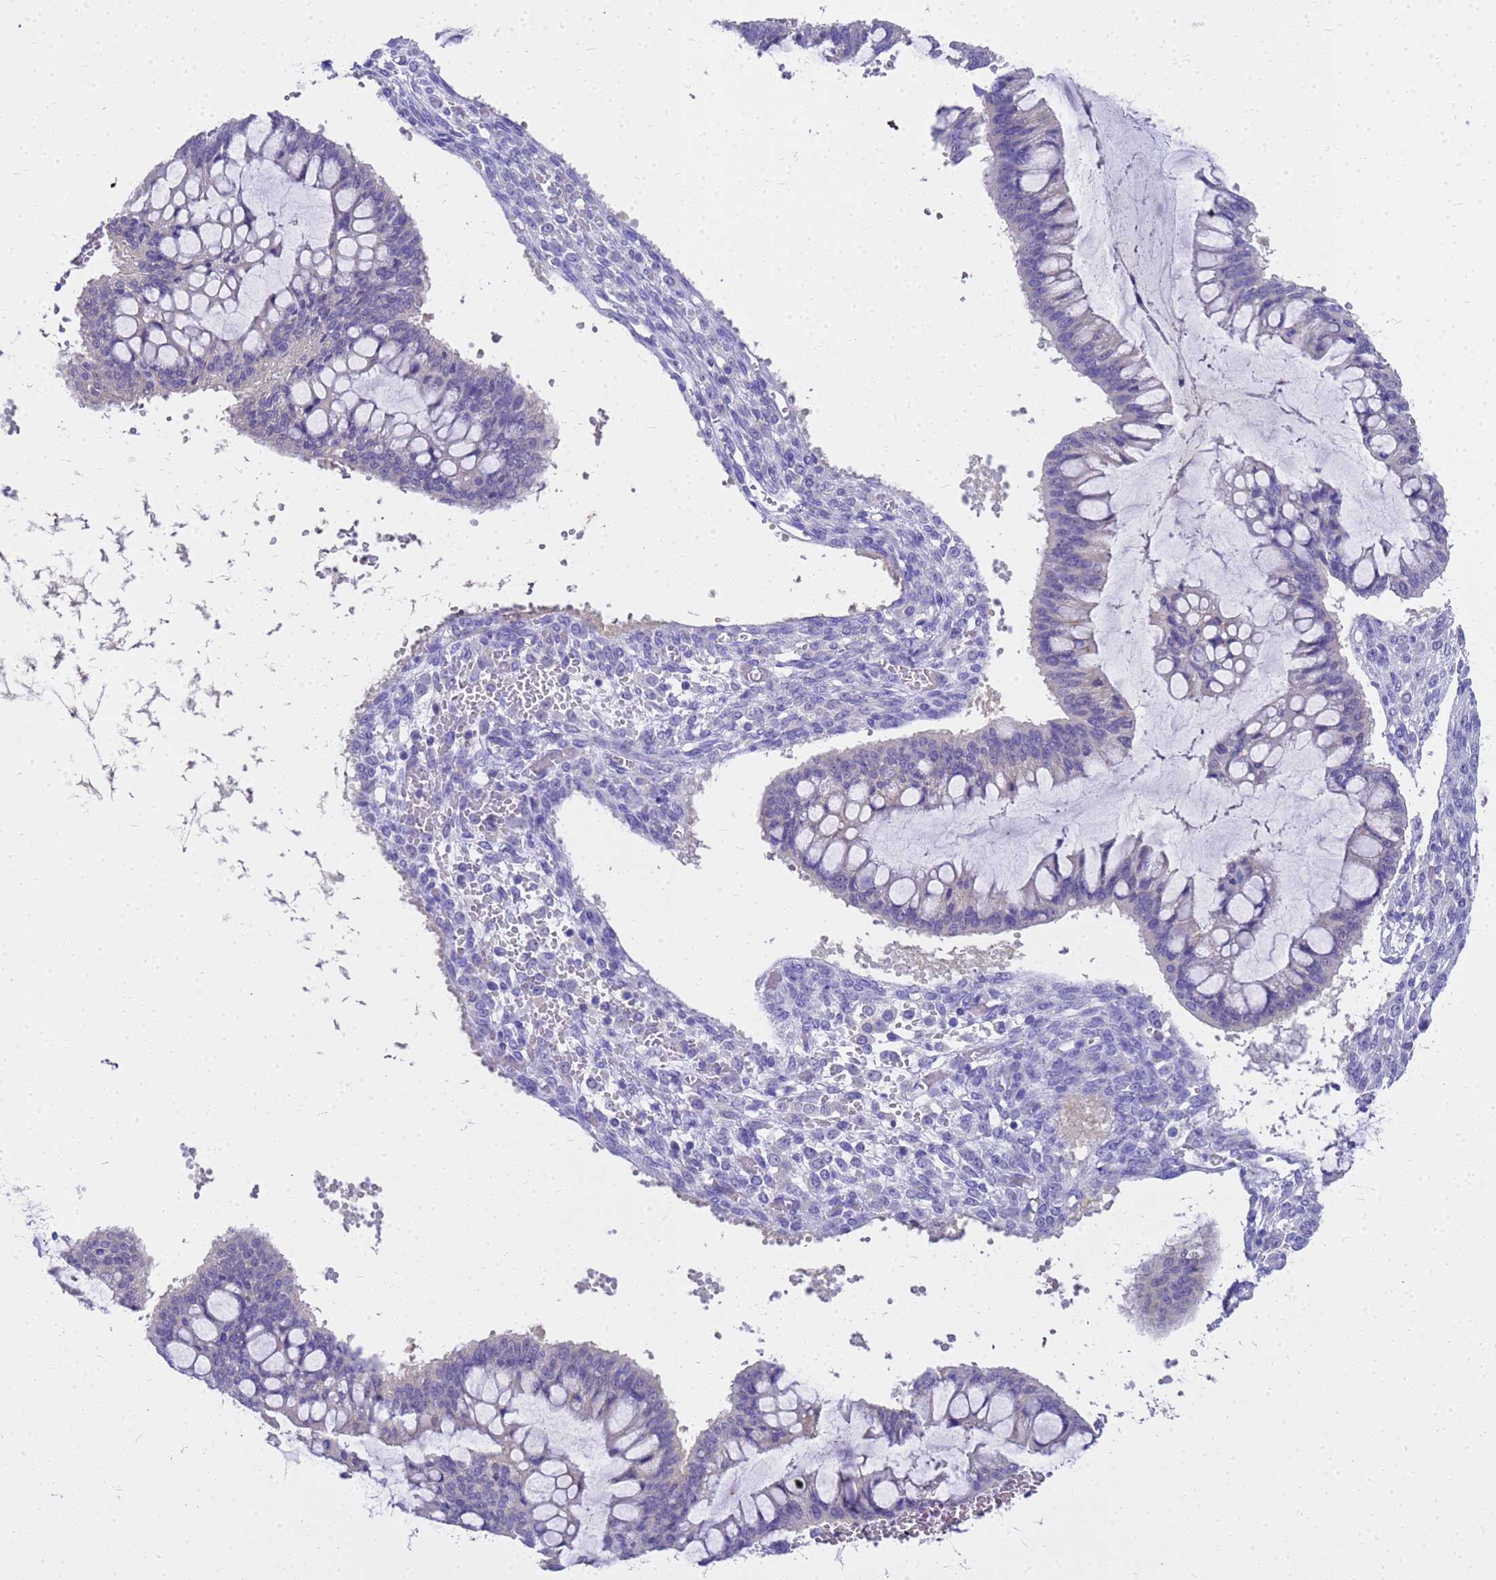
{"staining": {"intensity": "negative", "quantity": "none", "location": "none"}, "tissue": "ovarian cancer", "cell_type": "Tumor cells", "image_type": "cancer", "snomed": [{"axis": "morphology", "description": "Cystadenocarcinoma, mucinous, NOS"}, {"axis": "topography", "description": "Ovary"}], "caption": "This is an immunohistochemistry micrograph of human ovarian mucinous cystadenocarcinoma. There is no staining in tumor cells.", "gene": "MS4A13", "patient": {"sex": "female", "age": 73}}